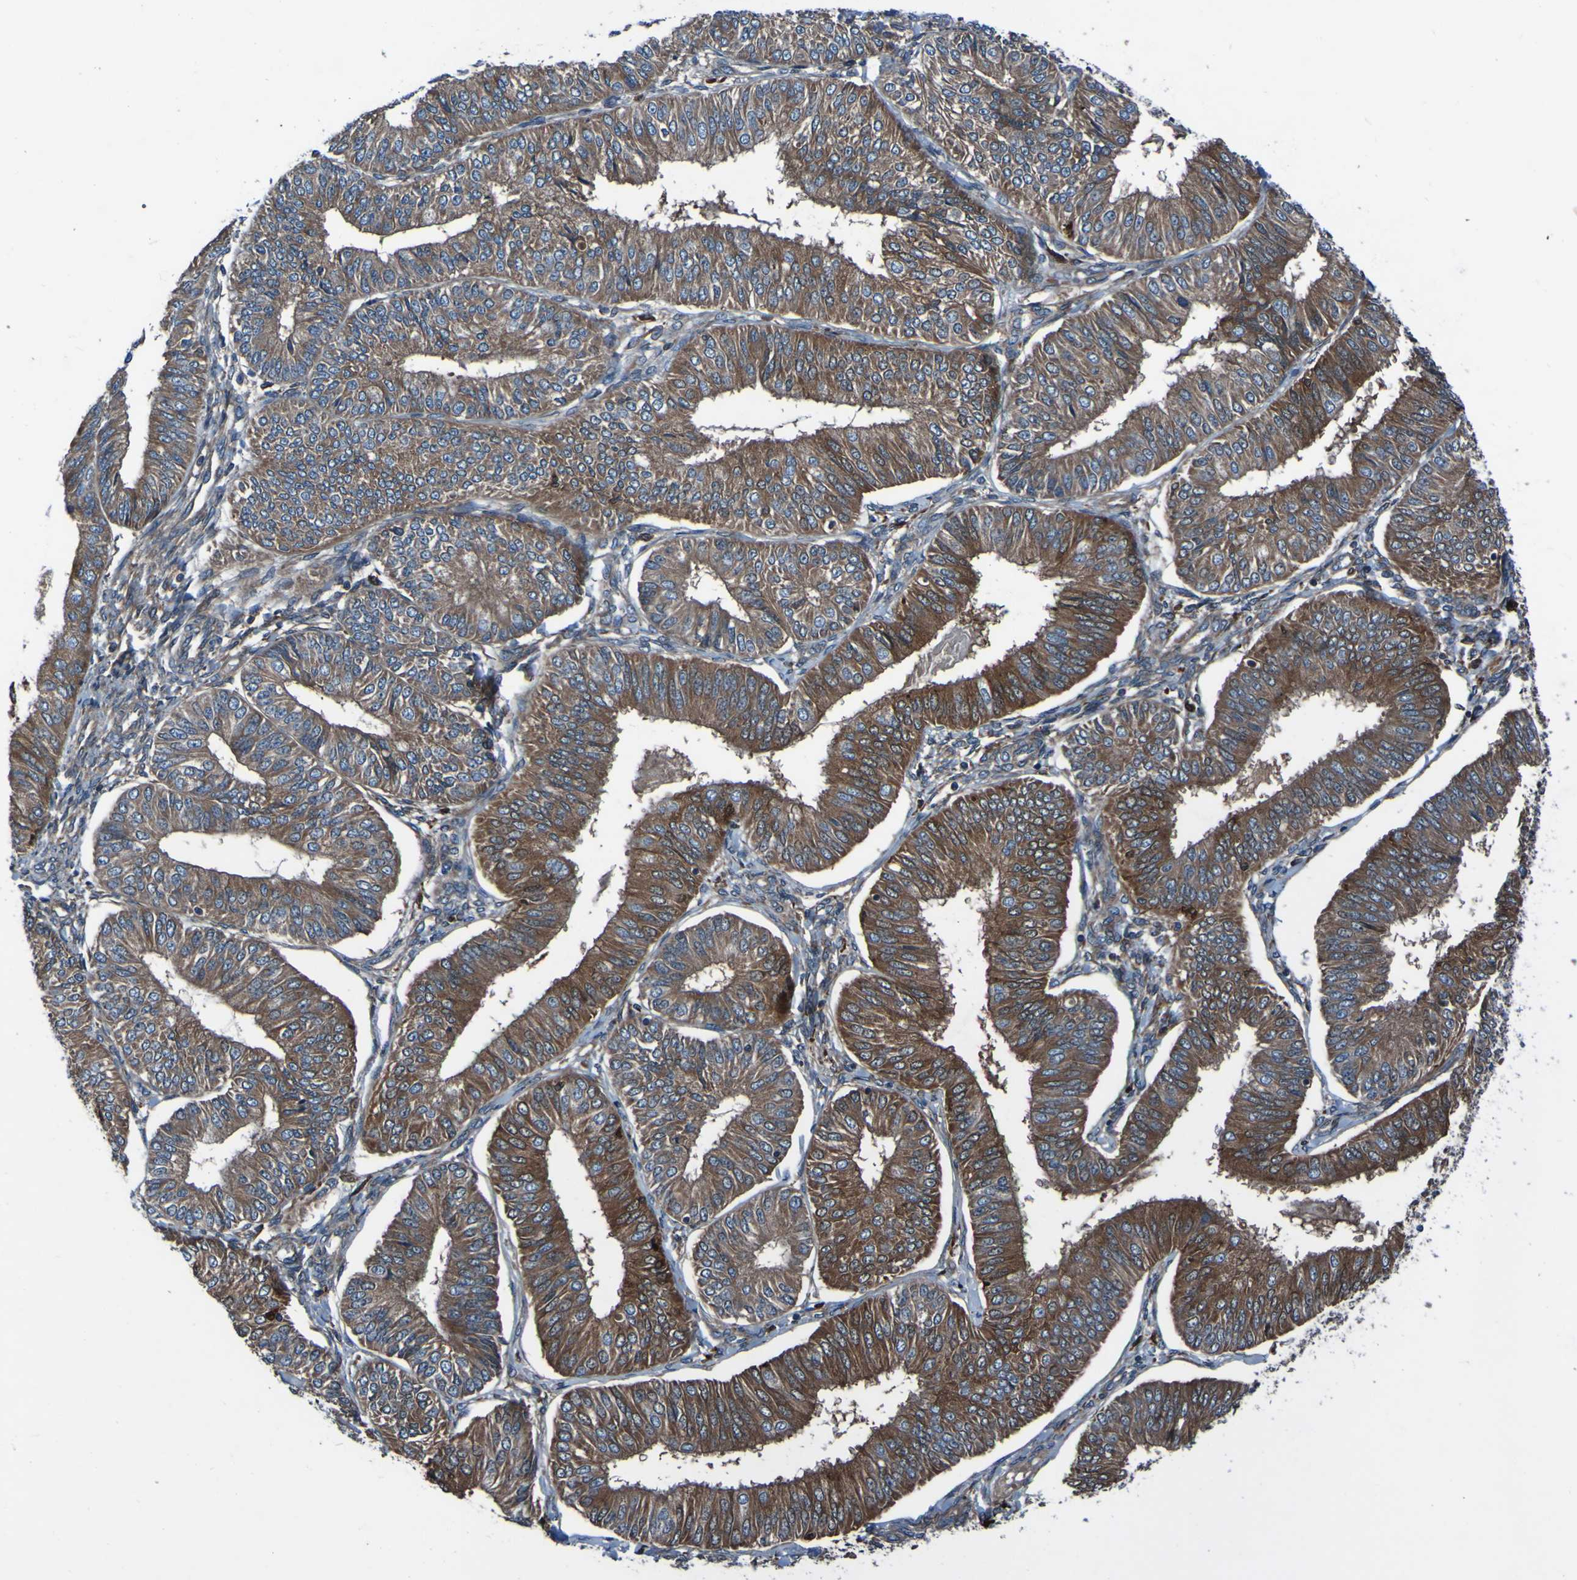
{"staining": {"intensity": "strong", "quantity": ">75%", "location": "cytoplasmic/membranous"}, "tissue": "endometrial cancer", "cell_type": "Tumor cells", "image_type": "cancer", "snomed": [{"axis": "morphology", "description": "Adenocarcinoma, NOS"}, {"axis": "topography", "description": "Endometrium"}], "caption": "Adenocarcinoma (endometrial) tissue exhibits strong cytoplasmic/membranous staining in about >75% of tumor cells", "gene": "RAB5B", "patient": {"sex": "female", "age": 58}}